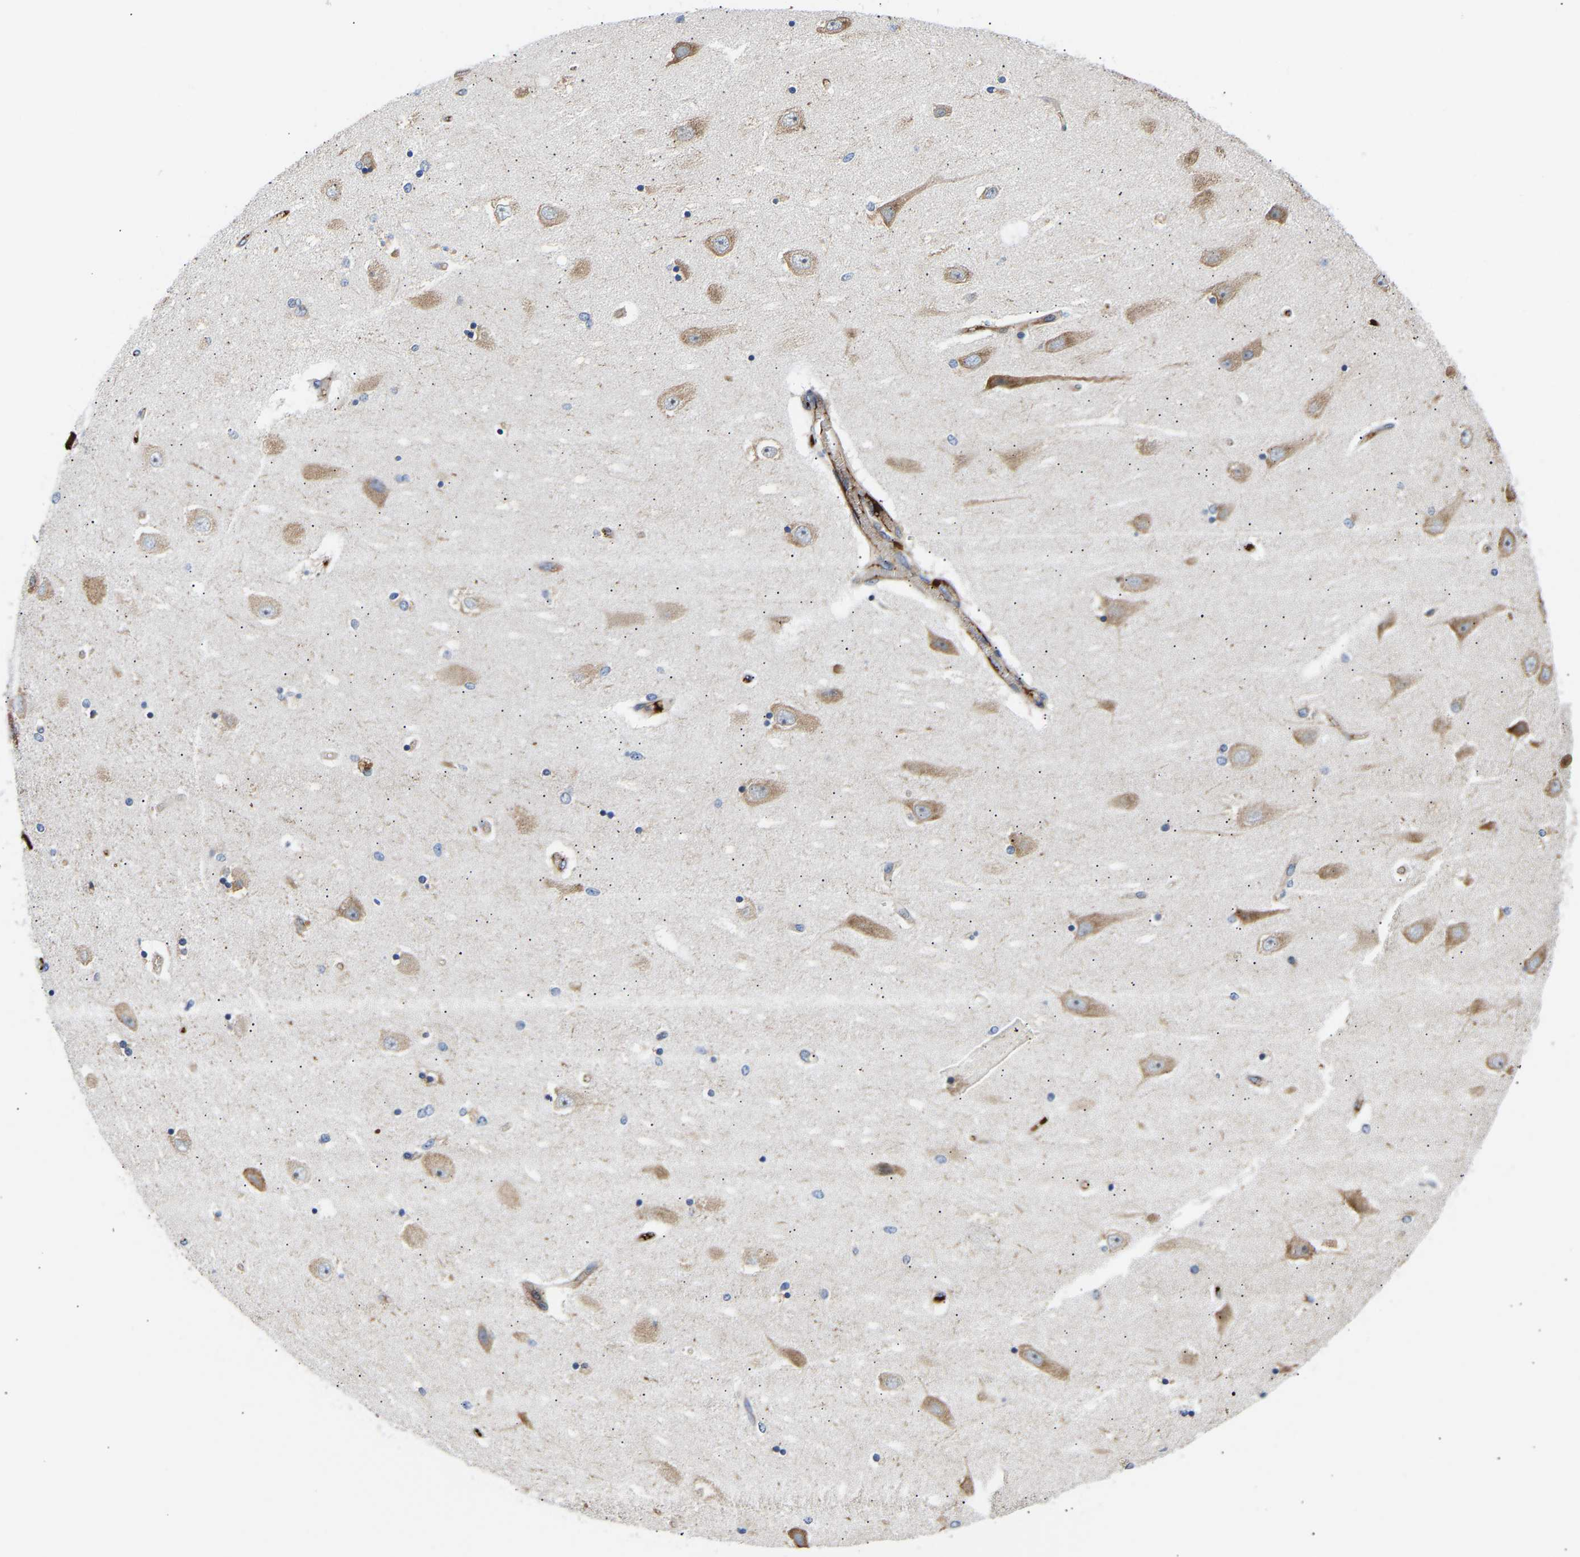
{"staining": {"intensity": "moderate", "quantity": "<25%", "location": "cytoplasmic/membranous"}, "tissue": "hippocampus", "cell_type": "Glial cells", "image_type": "normal", "snomed": [{"axis": "morphology", "description": "Normal tissue, NOS"}, {"axis": "topography", "description": "Hippocampus"}], "caption": "Protein staining of normal hippocampus shows moderate cytoplasmic/membranous expression in approximately <25% of glial cells.", "gene": "AIMP2", "patient": {"sex": "female", "age": 54}}